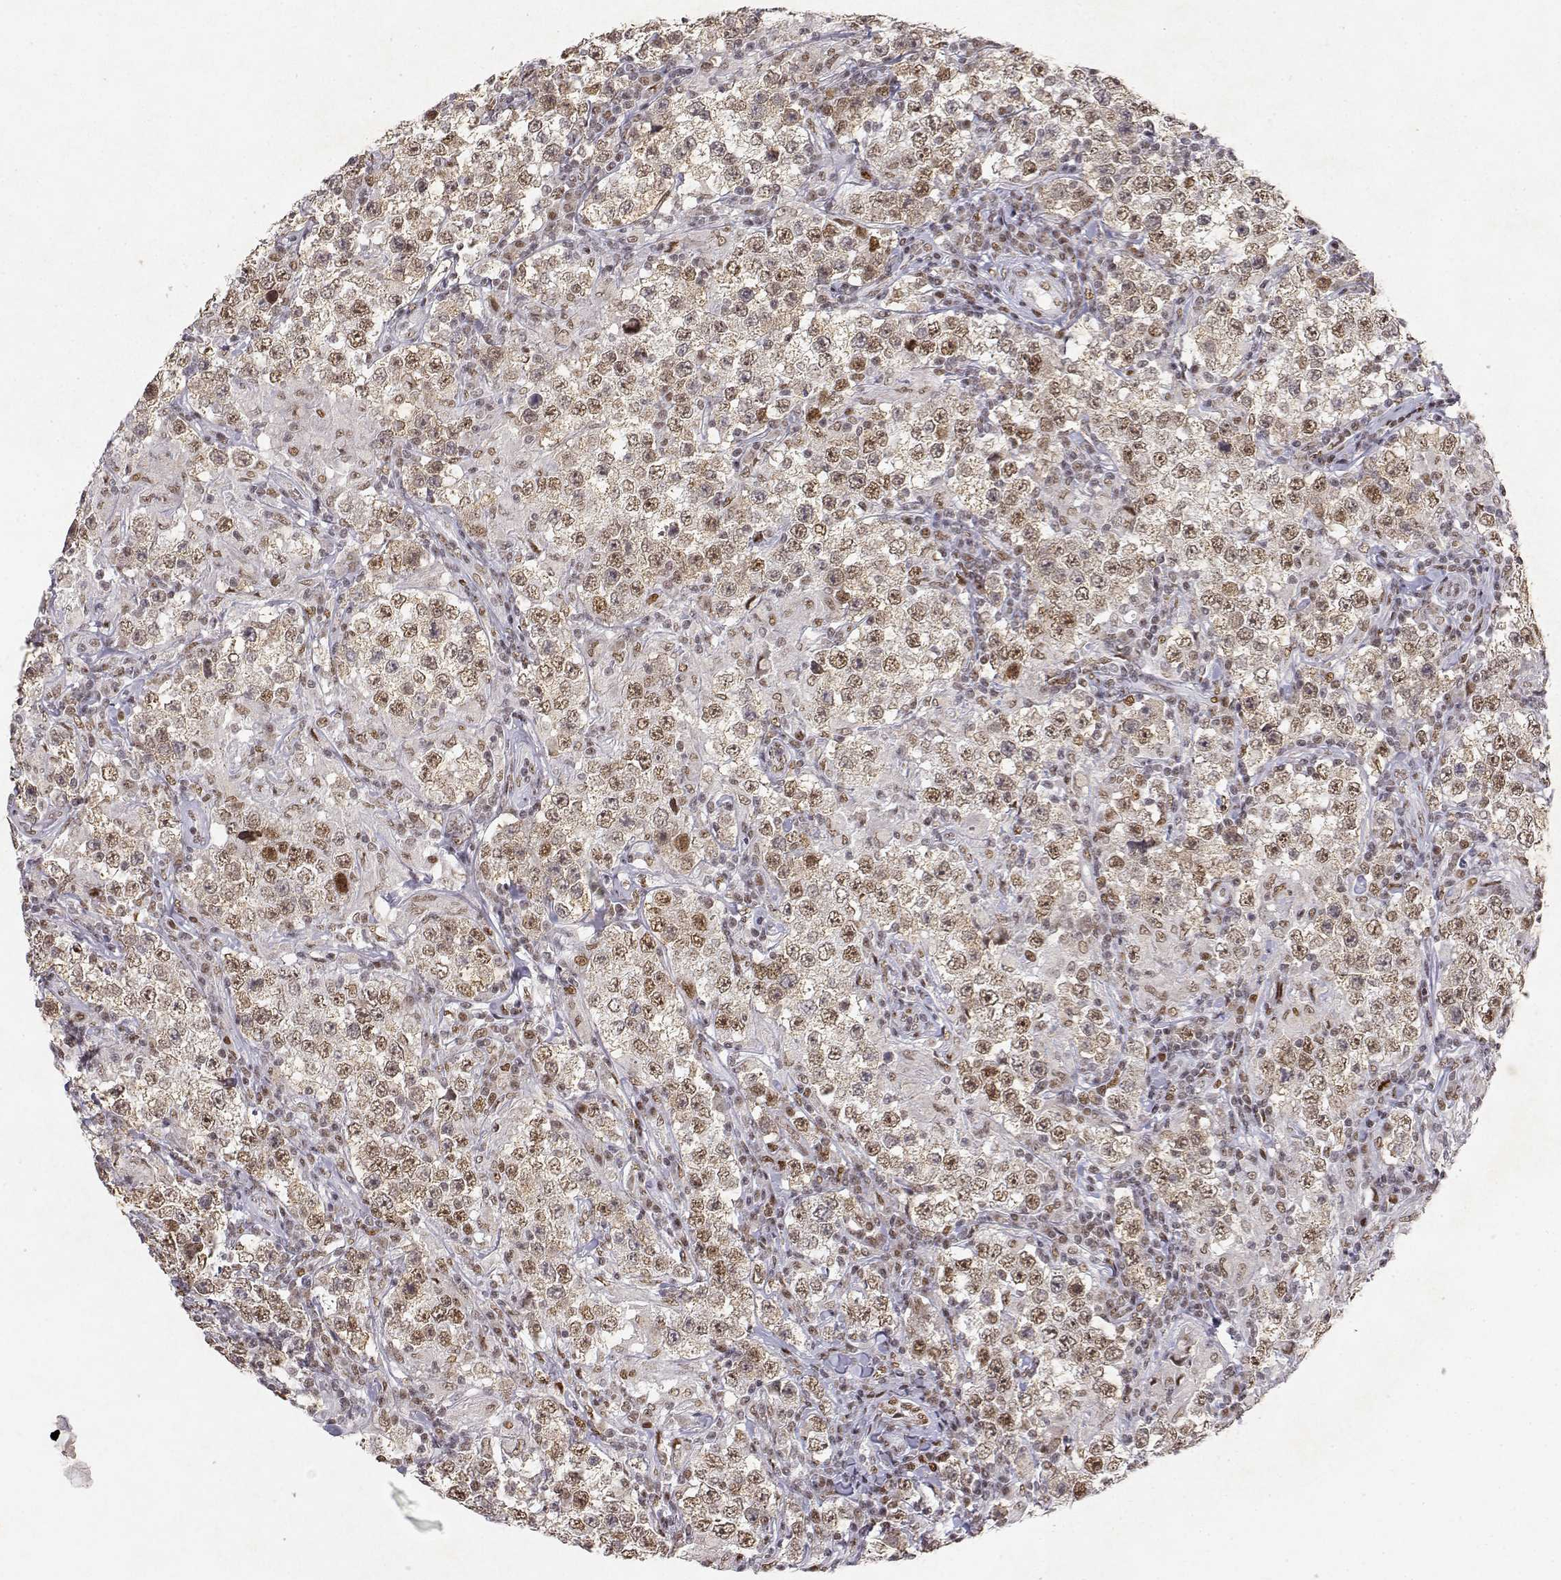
{"staining": {"intensity": "weak", "quantity": ">75%", "location": "nuclear"}, "tissue": "testis cancer", "cell_type": "Tumor cells", "image_type": "cancer", "snomed": [{"axis": "morphology", "description": "Seminoma, NOS"}, {"axis": "morphology", "description": "Carcinoma, Embryonal, NOS"}, {"axis": "topography", "description": "Testis"}], "caption": "Protein expression analysis of testis cancer displays weak nuclear expression in approximately >75% of tumor cells.", "gene": "RSF1", "patient": {"sex": "male", "age": 41}}